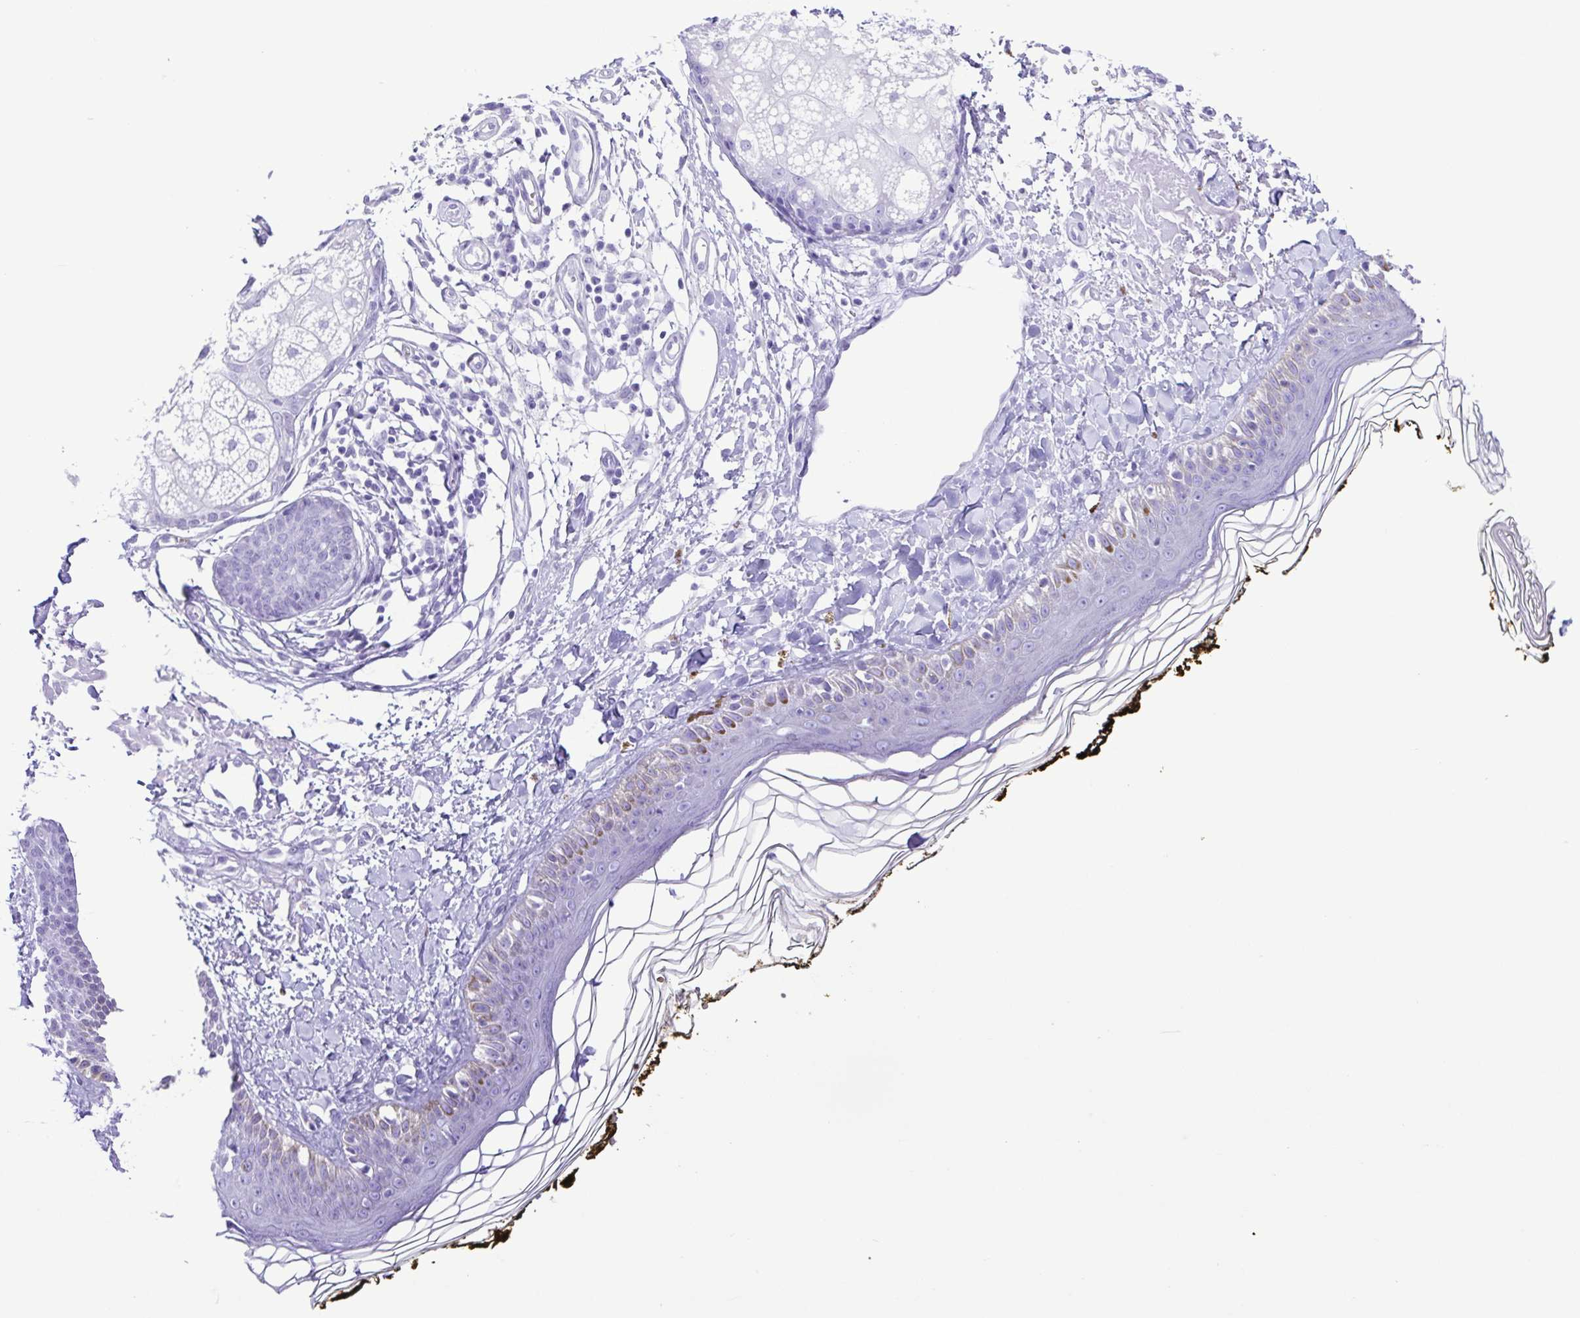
{"staining": {"intensity": "negative", "quantity": "none", "location": "none"}, "tissue": "skin", "cell_type": "Fibroblasts", "image_type": "normal", "snomed": [{"axis": "morphology", "description": "Normal tissue, NOS"}, {"axis": "topography", "description": "Skin"}], "caption": "Immunohistochemical staining of benign skin demonstrates no significant positivity in fibroblasts. (DAB (3,3'-diaminobenzidine) IHC with hematoxylin counter stain).", "gene": "SYT1", "patient": {"sex": "male", "age": 76}}